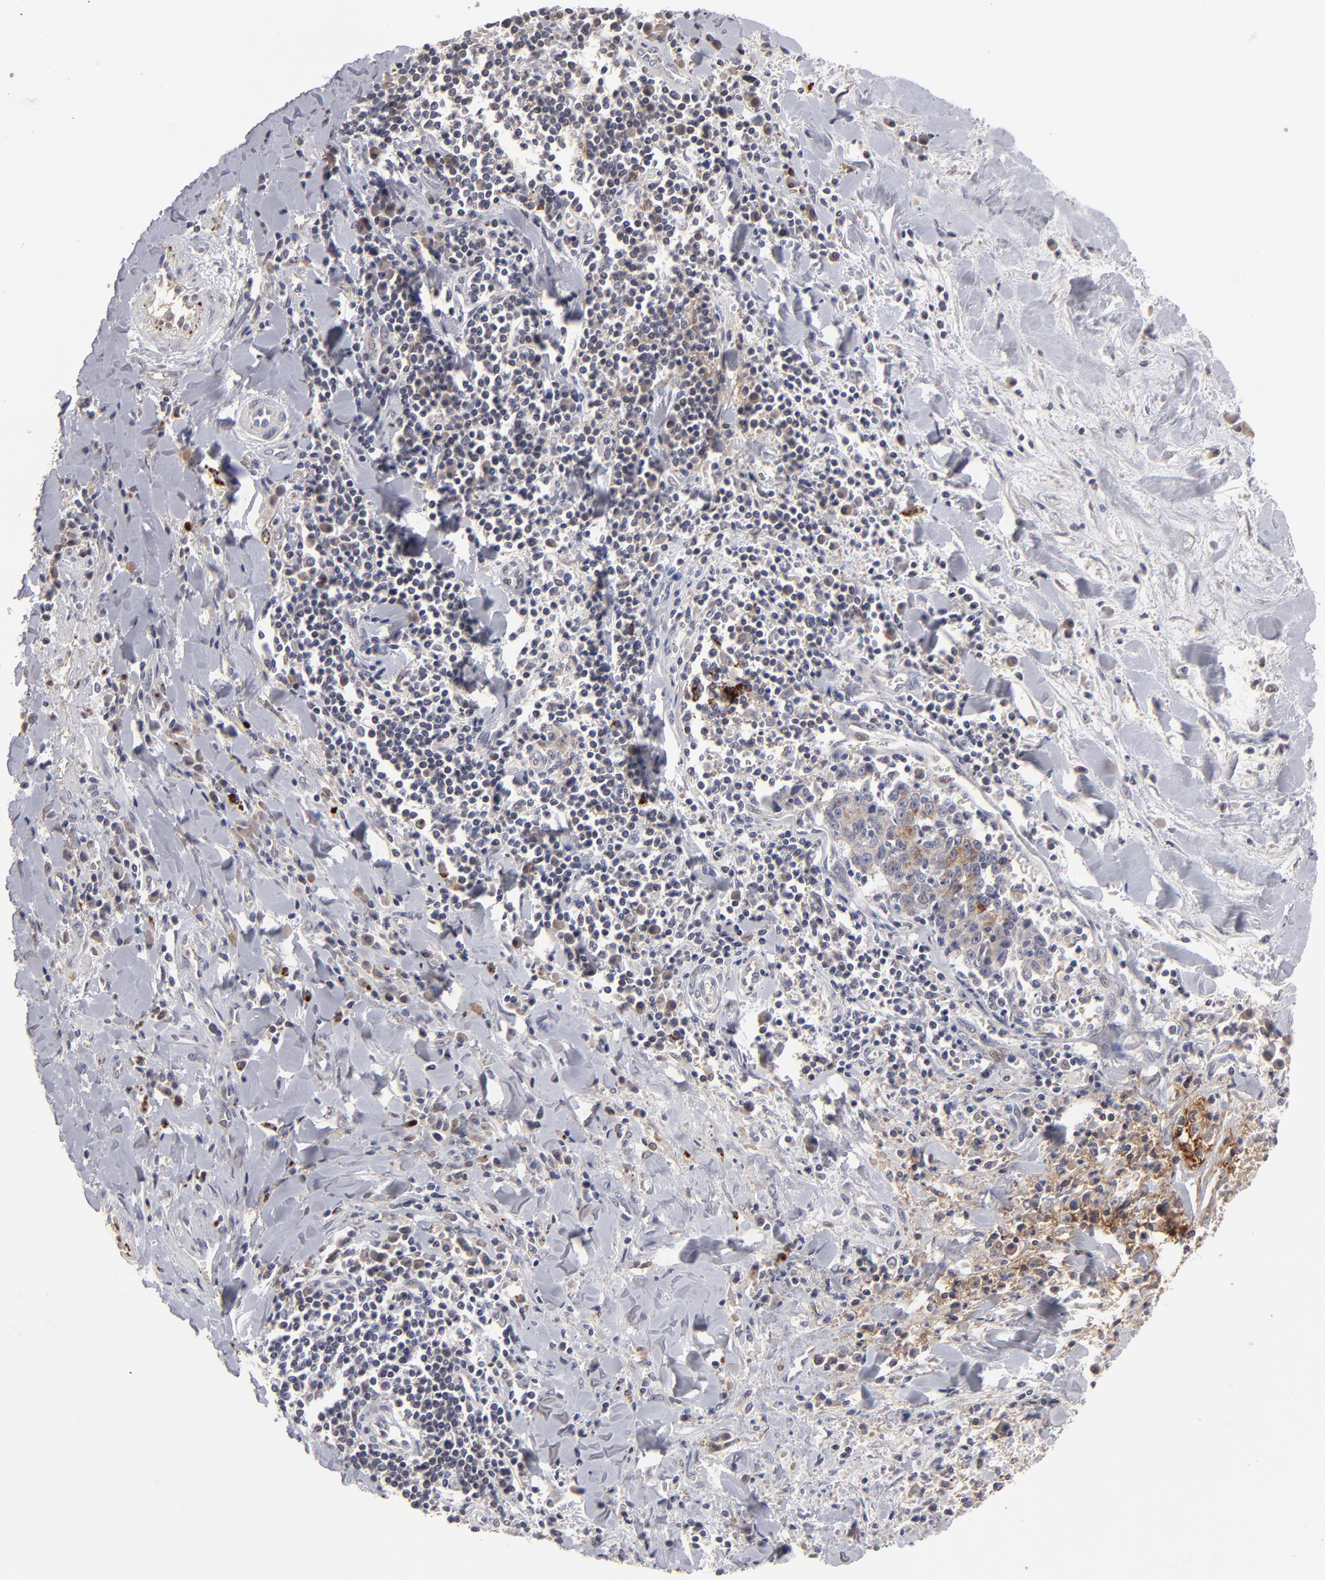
{"staining": {"intensity": "moderate", "quantity": "25%-75%", "location": "cytoplasmic/membranous"}, "tissue": "liver cancer", "cell_type": "Tumor cells", "image_type": "cancer", "snomed": [{"axis": "morphology", "description": "Cholangiocarcinoma"}, {"axis": "topography", "description": "Liver"}], "caption": "Liver cancer (cholangiocarcinoma) was stained to show a protein in brown. There is medium levels of moderate cytoplasmic/membranous expression in about 25%-75% of tumor cells. (IHC, brightfield microscopy, high magnification).", "gene": "GPM6B", "patient": {"sex": "male", "age": 57}}